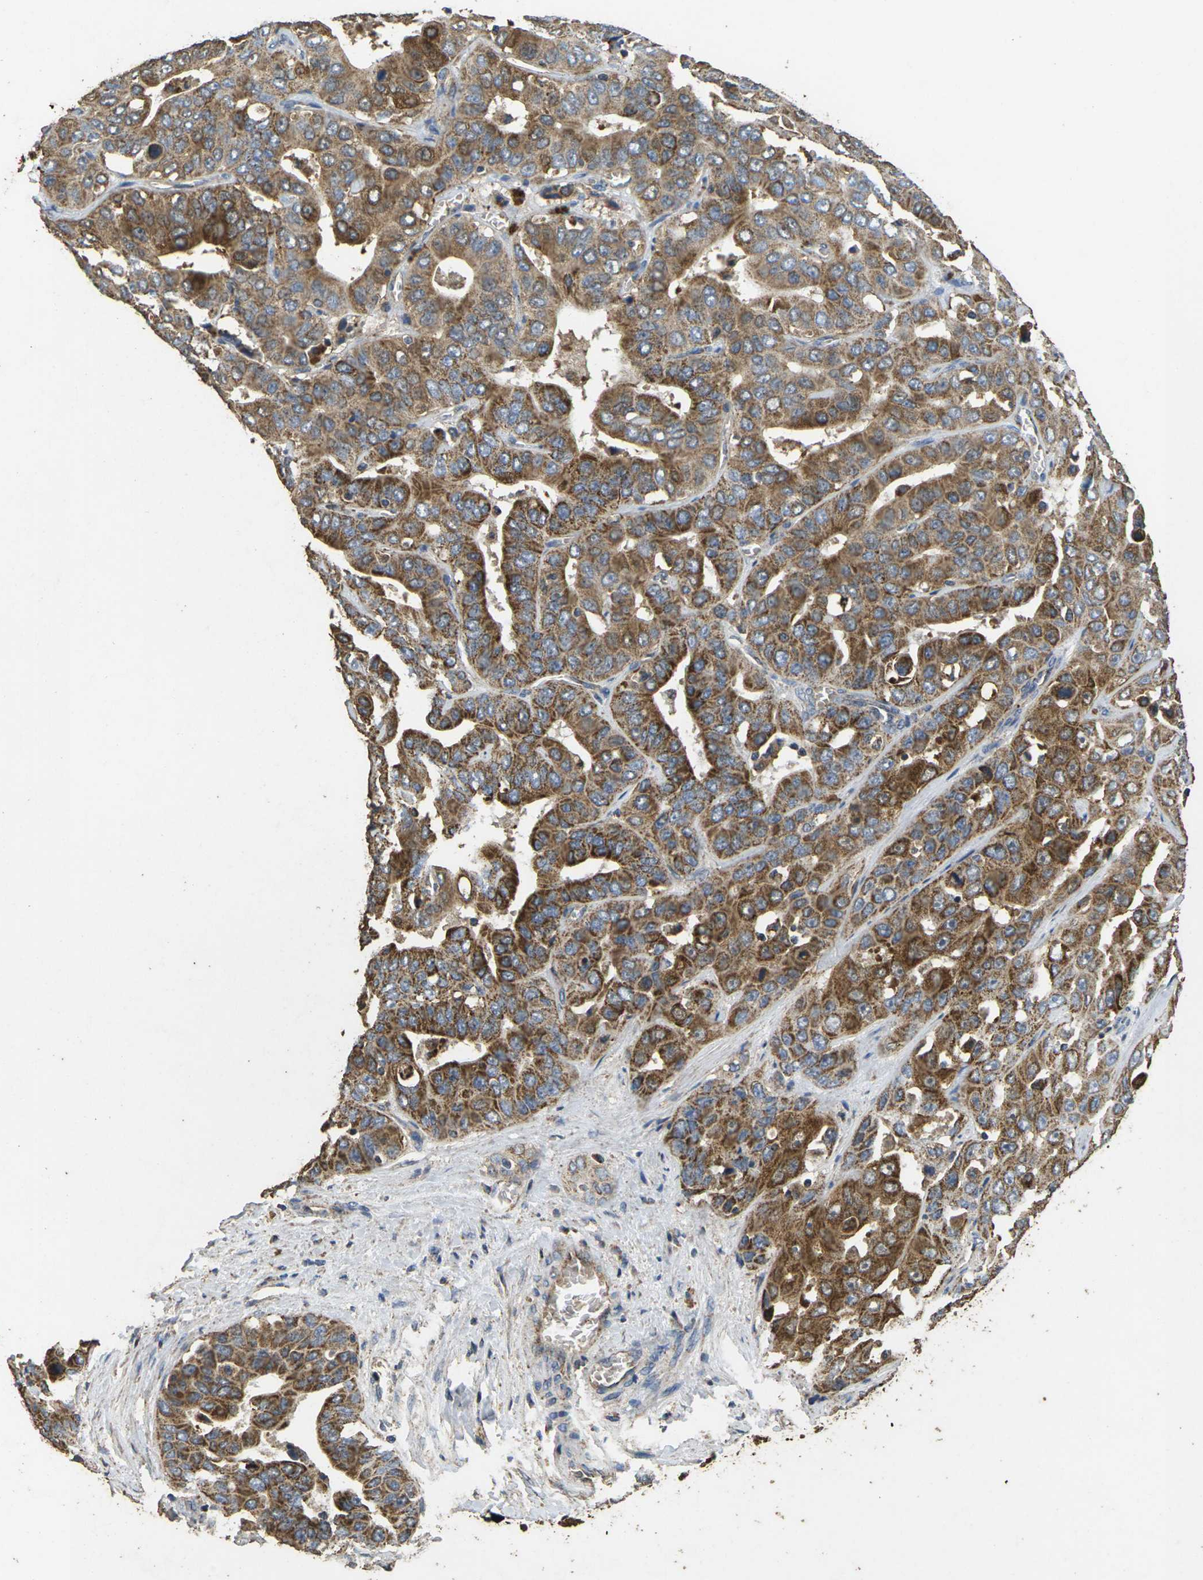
{"staining": {"intensity": "moderate", "quantity": ">75%", "location": "cytoplasmic/membranous"}, "tissue": "liver cancer", "cell_type": "Tumor cells", "image_type": "cancer", "snomed": [{"axis": "morphology", "description": "Cholangiocarcinoma"}, {"axis": "topography", "description": "Liver"}], "caption": "This image displays immunohistochemistry staining of liver cancer, with medium moderate cytoplasmic/membranous staining in approximately >75% of tumor cells.", "gene": "MAPK11", "patient": {"sex": "female", "age": 52}}